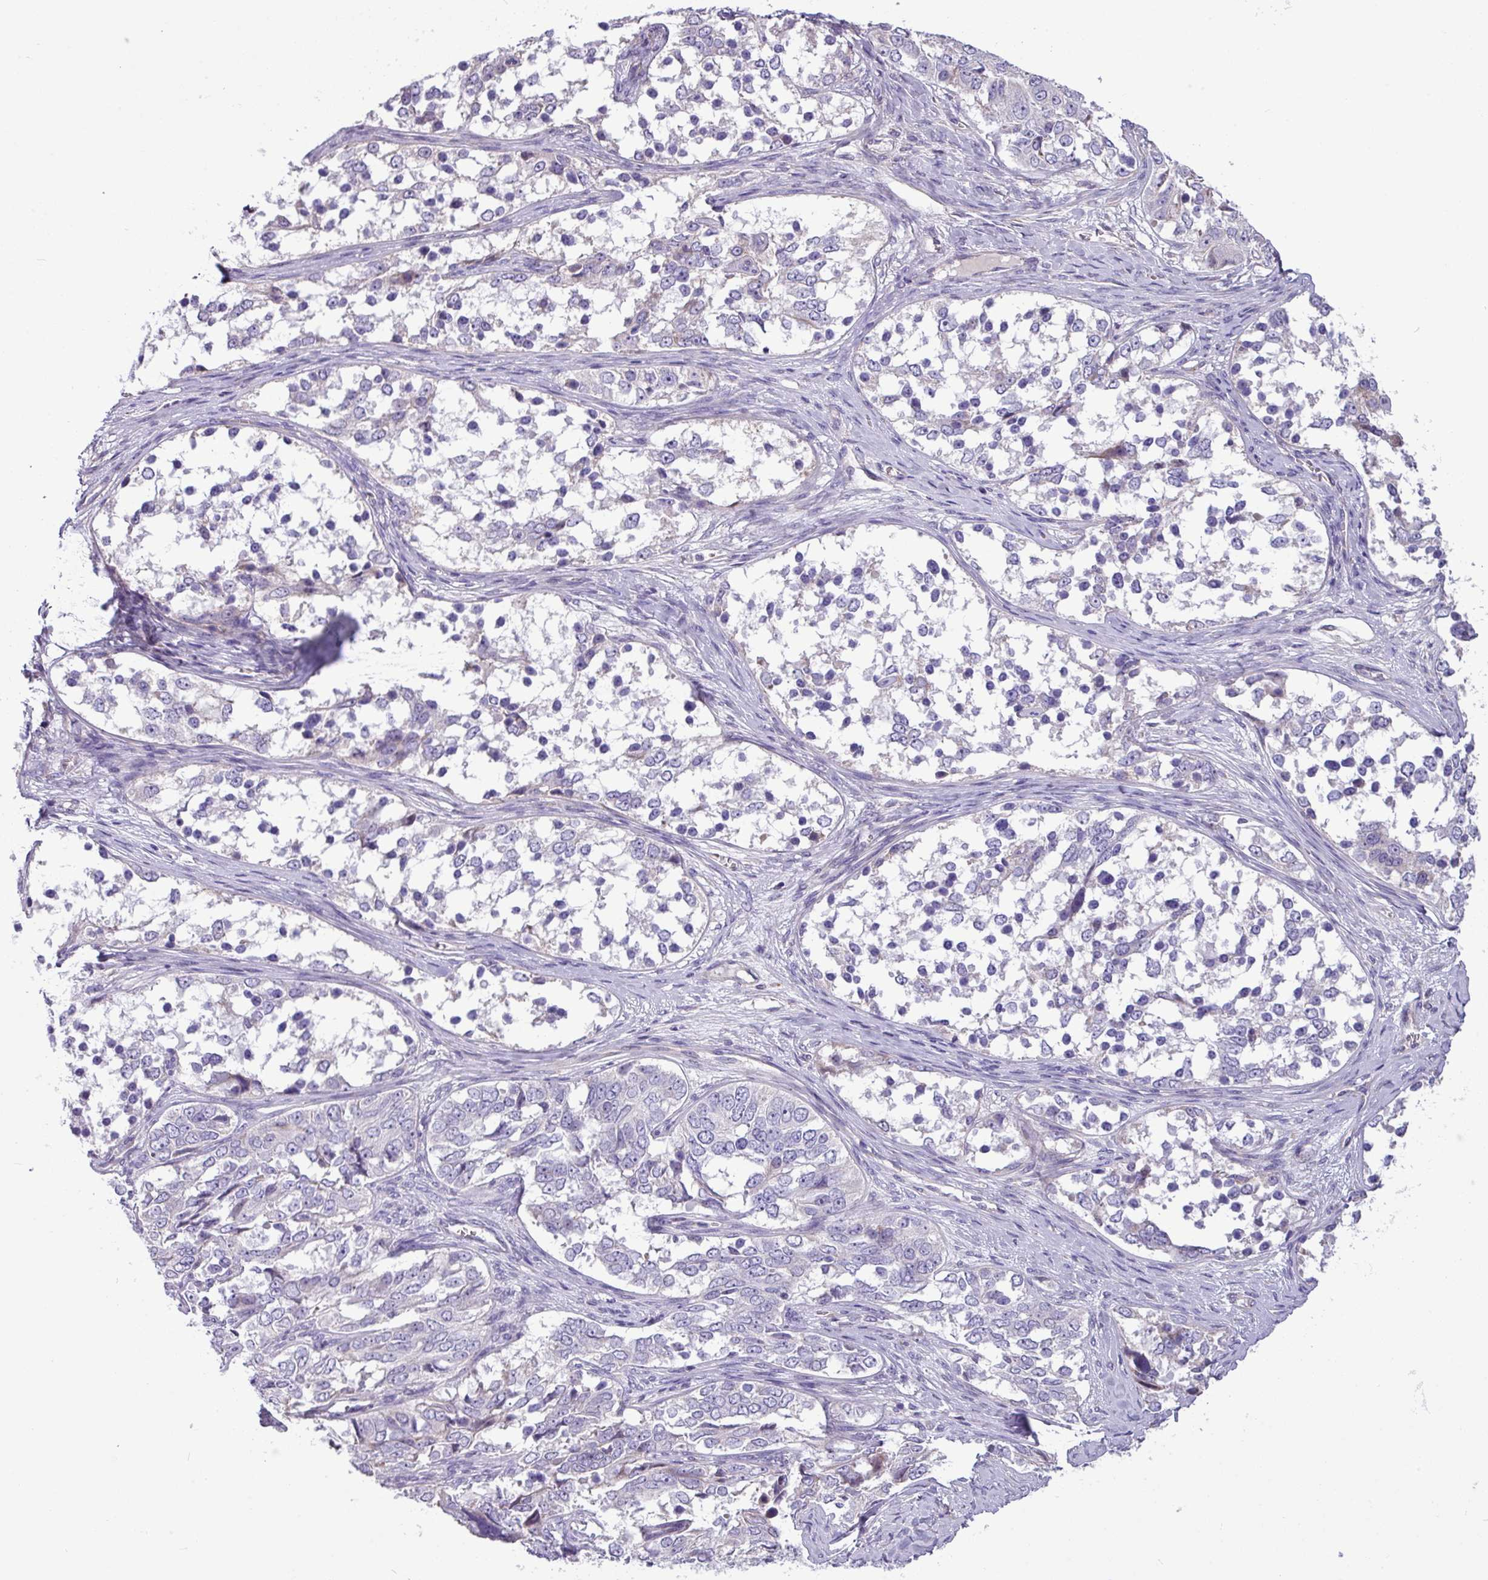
{"staining": {"intensity": "negative", "quantity": "none", "location": "none"}, "tissue": "ovarian cancer", "cell_type": "Tumor cells", "image_type": "cancer", "snomed": [{"axis": "morphology", "description": "Carcinoma, endometroid"}, {"axis": "topography", "description": "Ovary"}], "caption": "IHC histopathology image of neoplastic tissue: human endometroid carcinoma (ovarian) stained with DAB demonstrates no significant protein staining in tumor cells.", "gene": "IRGC", "patient": {"sex": "female", "age": 51}}